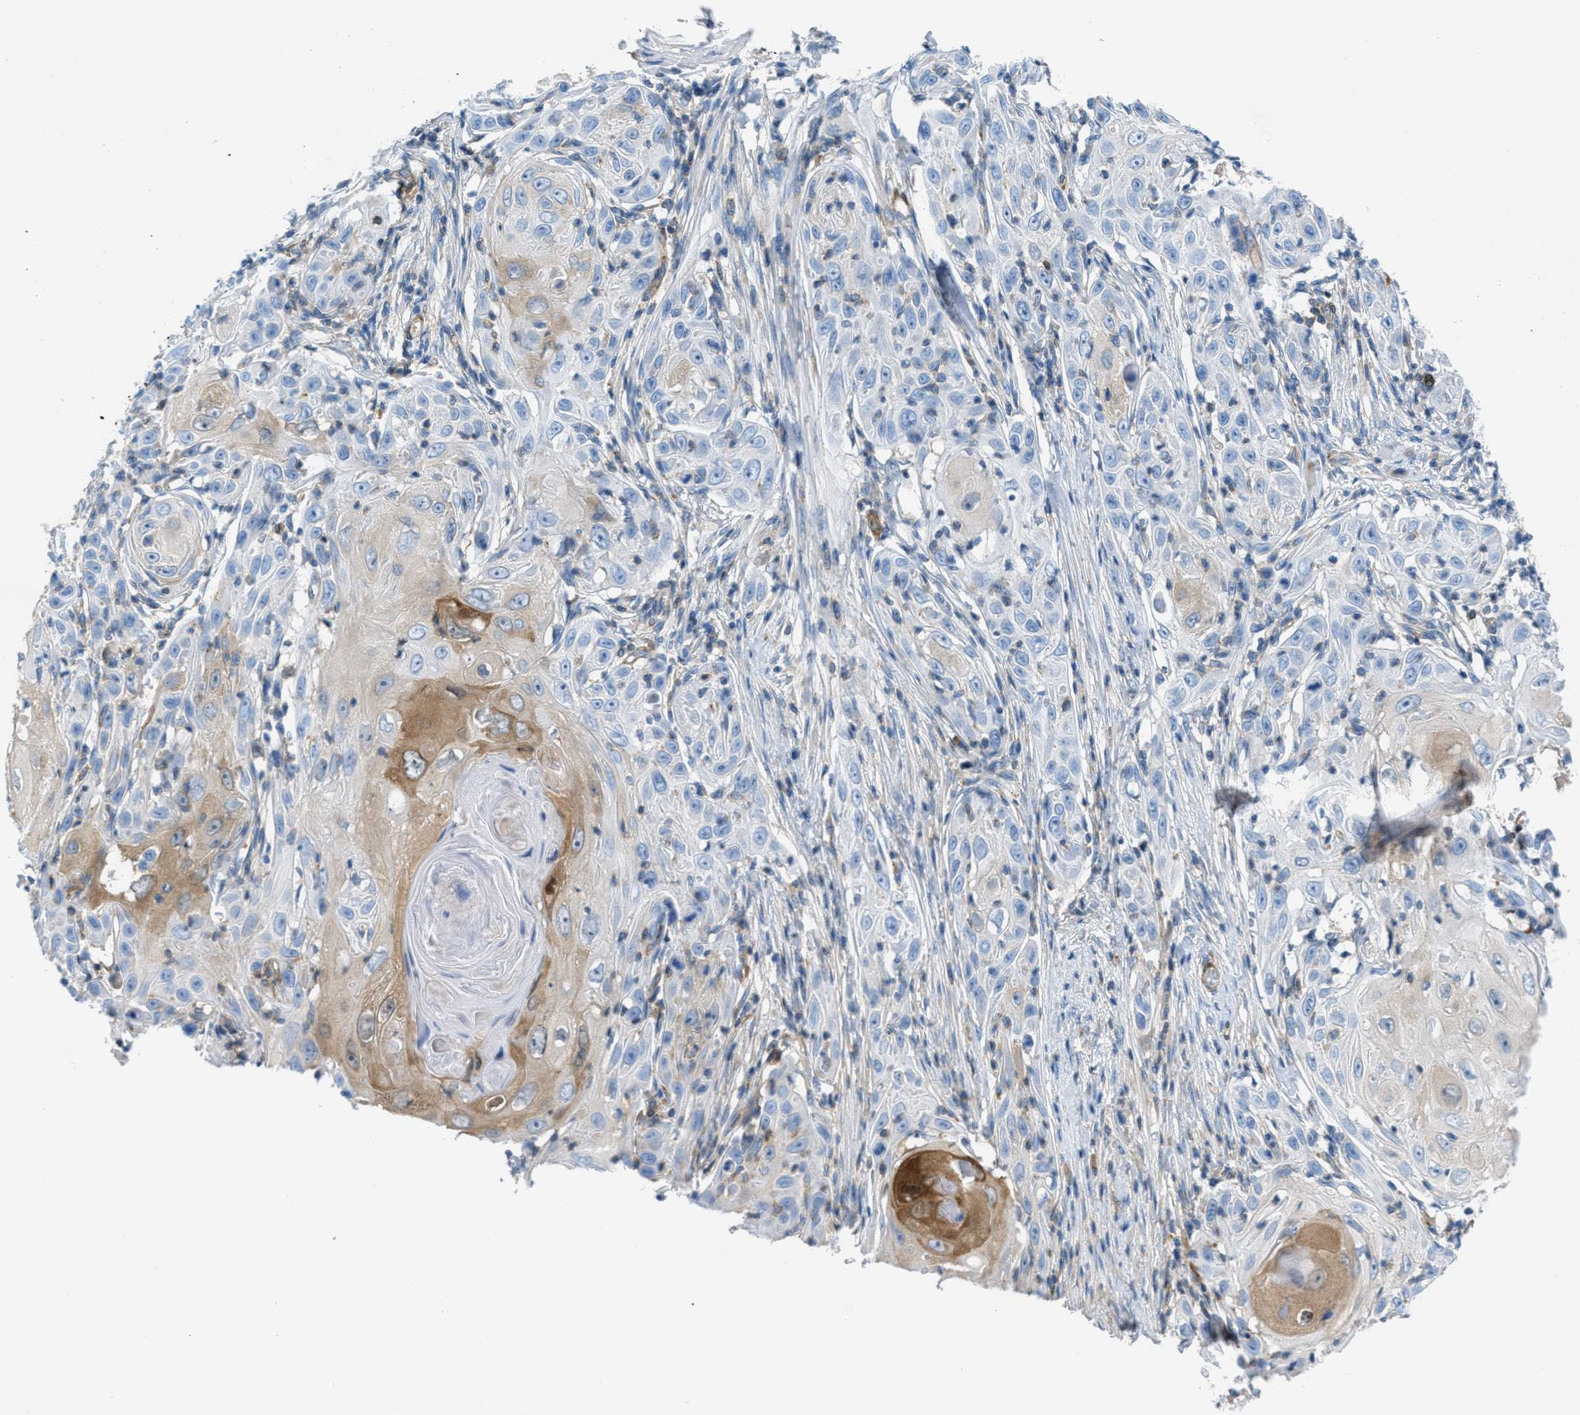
{"staining": {"intensity": "weak", "quantity": "<25%", "location": "cytoplasmic/membranous"}, "tissue": "skin cancer", "cell_type": "Tumor cells", "image_type": "cancer", "snomed": [{"axis": "morphology", "description": "Squamous cell carcinoma, NOS"}, {"axis": "topography", "description": "Skin"}], "caption": "IHC micrograph of neoplastic tissue: human skin cancer stained with DAB (3,3'-diaminobenzidine) shows no significant protein expression in tumor cells. Nuclei are stained in blue.", "gene": "MAPRE2", "patient": {"sex": "female", "age": 73}}